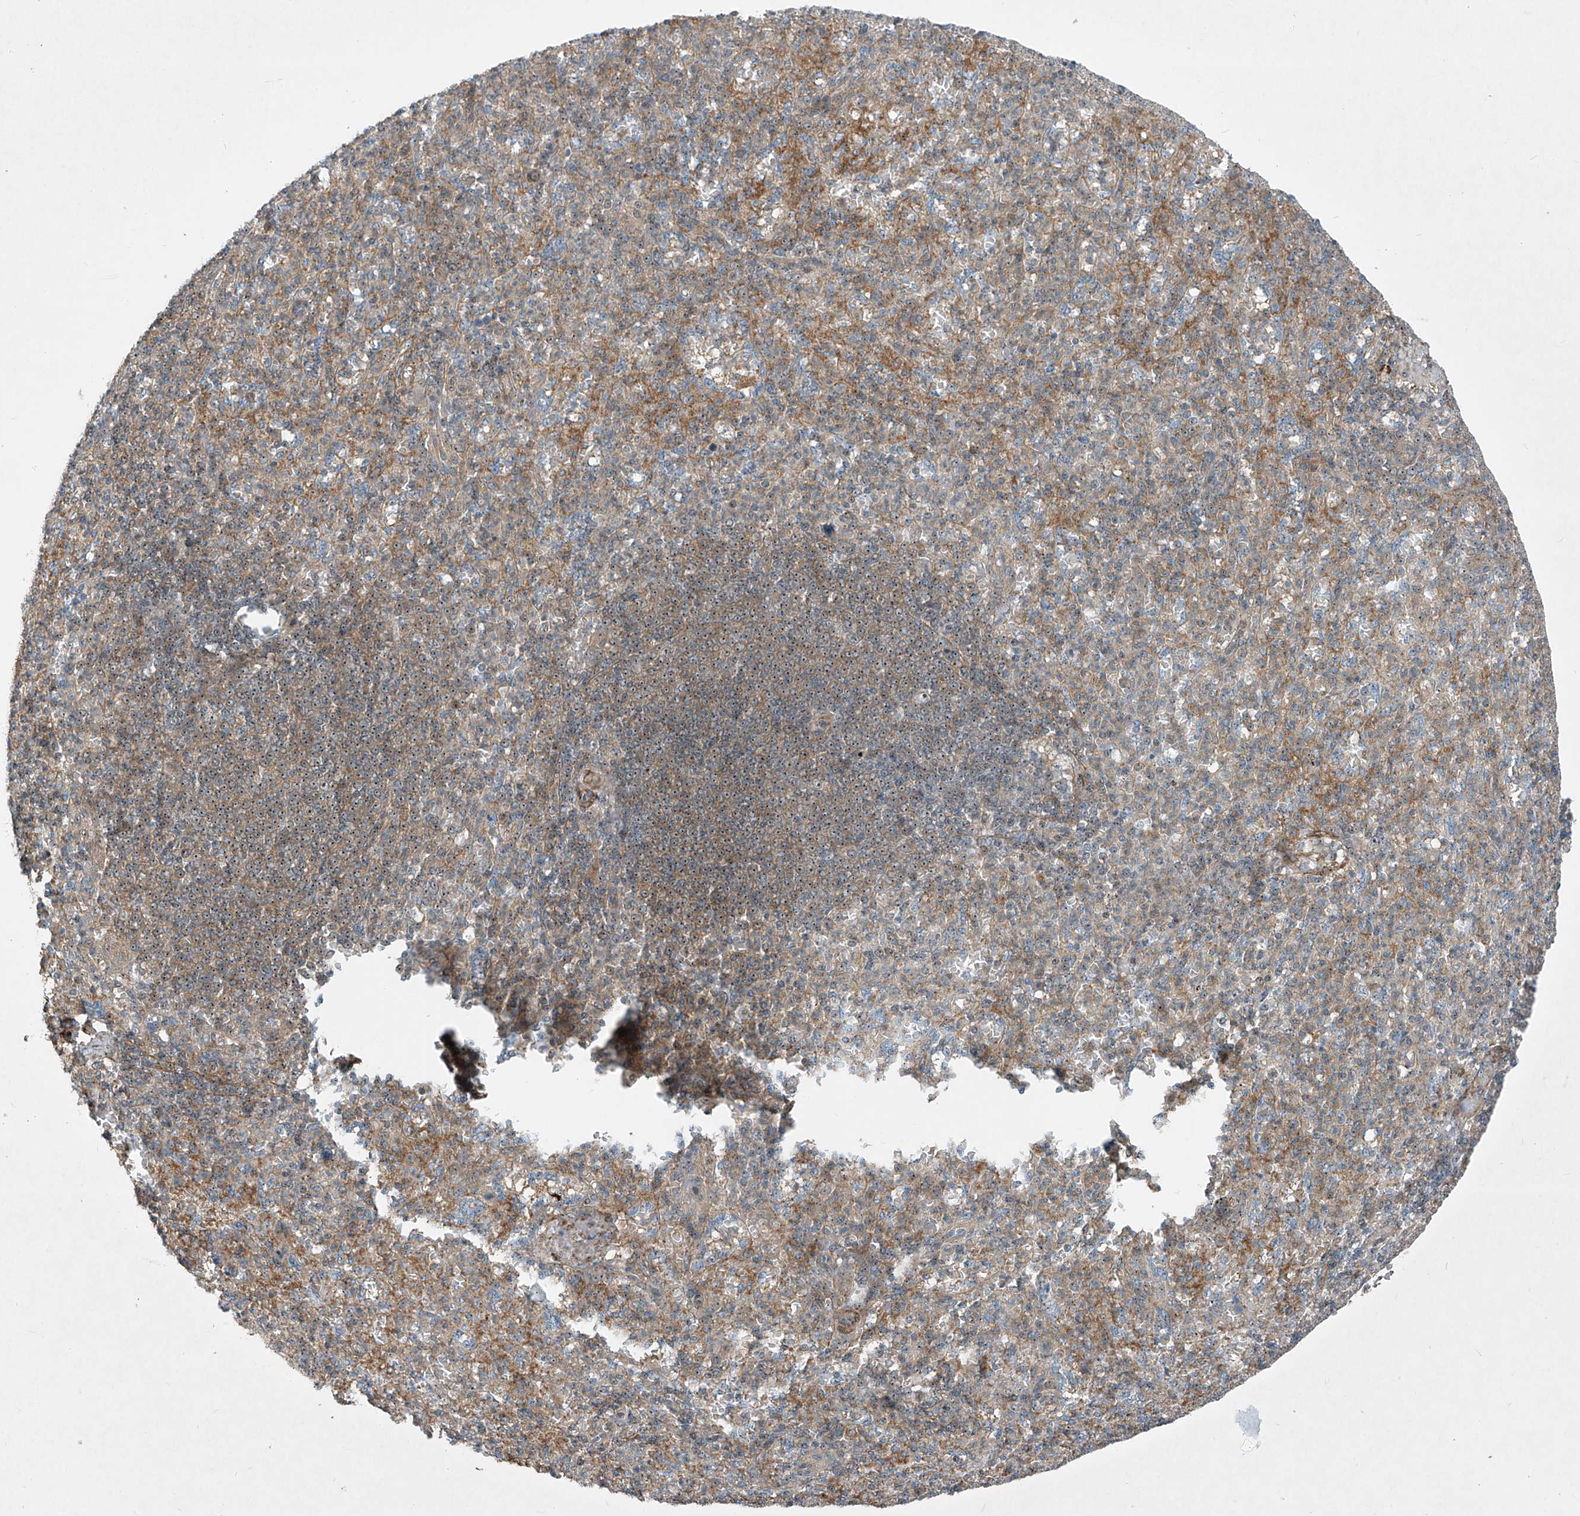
{"staining": {"intensity": "weak", "quantity": "25%-75%", "location": "cytoplasmic/membranous"}, "tissue": "spleen", "cell_type": "Cells in red pulp", "image_type": "normal", "snomed": [{"axis": "morphology", "description": "Normal tissue, NOS"}, {"axis": "topography", "description": "Spleen"}], "caption": "Immunohistochemical staining of benign spleen reveals low levels of weak cytoplasmic/membranous staining in approximately 25%-75% of cells in red pulp.", "gene": "PPCS", "patient": {"sex": "female", "age": 74}}